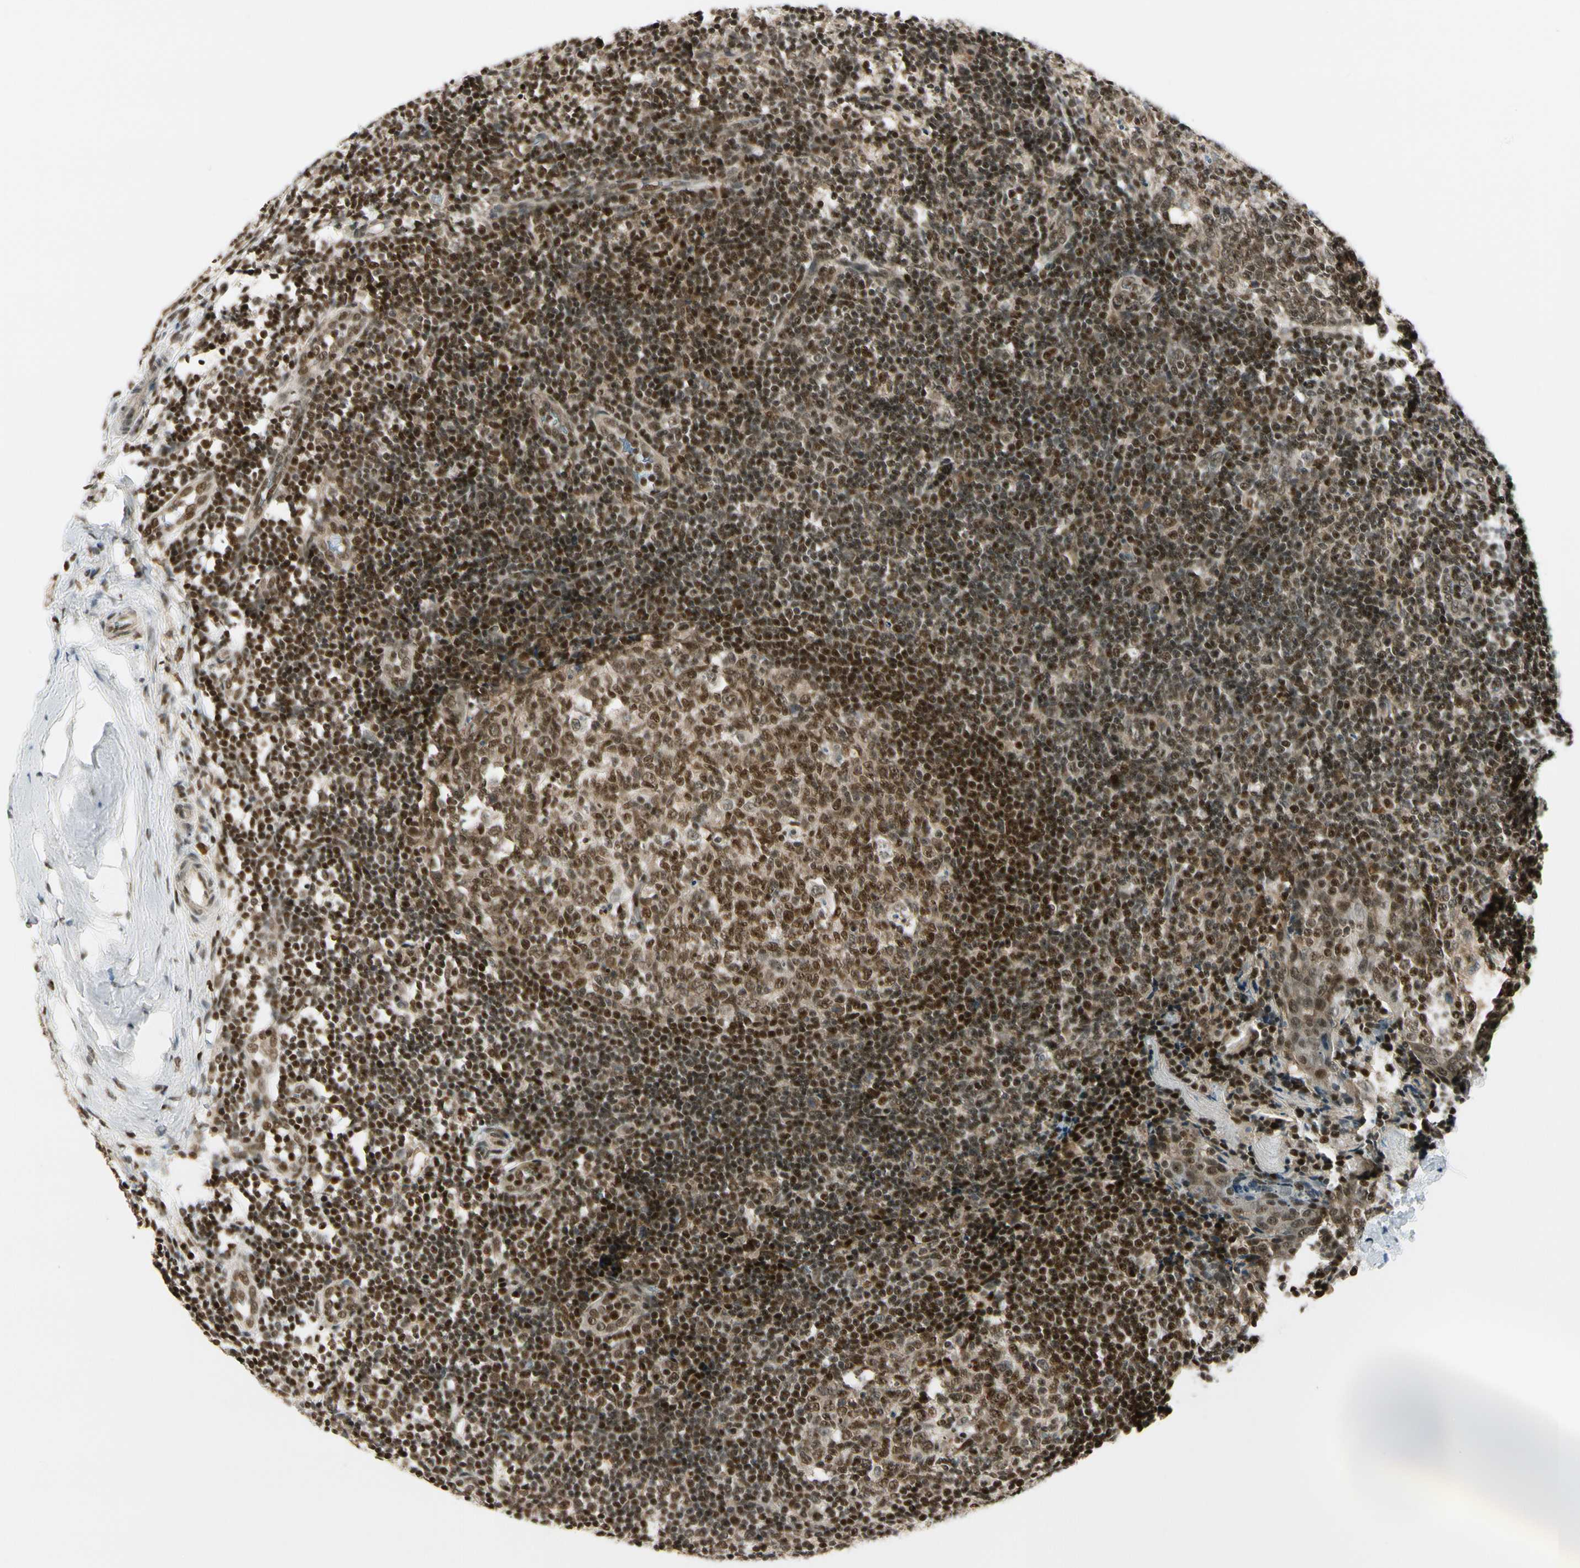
{"staining": {"intensity": "moderate", "quantity": ">75%", "location": "cytoplasmic/membranous,nuclear"}, "tissue": "tonsil", "cell_type": "Germinal center cells", "image_type": "normal", "snomed": [{"axis": "morphology", "description": "Normal tissue, NOS"}, {"axis": "topography", "description": "Tonsil"}], "caption": "Protein analysis of normal tonsil displays moderate cytoplasmic/membranous,nuclear expression in about >75% of germinal center cells.", "gene": "DAXX", "patient": {"sex": "female", "age": 19}}